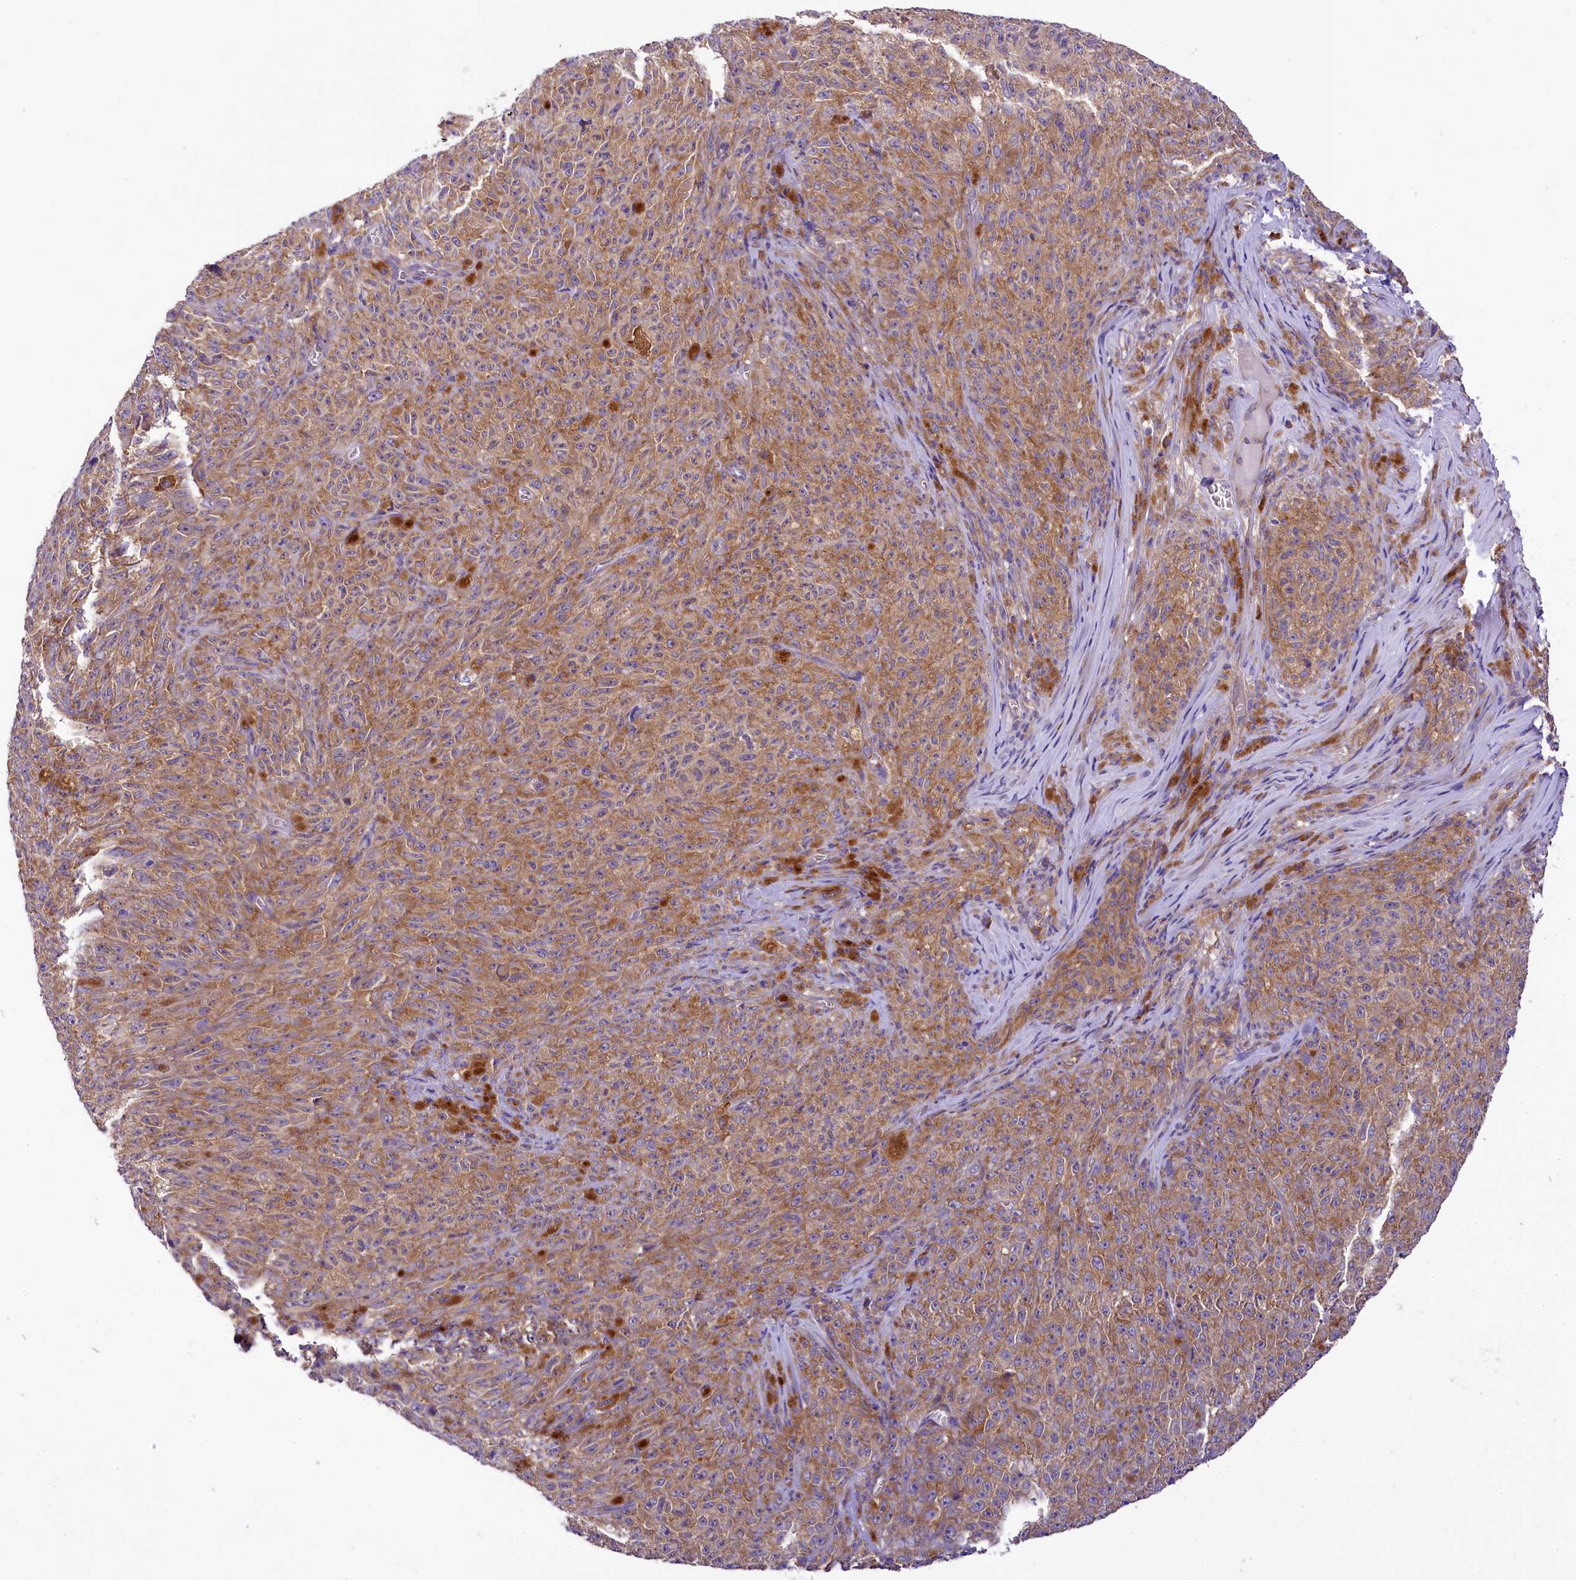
{"staining": {"intensity": "moderate", "quantity": ">75%", "location": "cytoplasmic/membranous"}, "tissue": "melanoma", "cell_type": "Tumor cells", "image_type": "cancer", "snomed": [{"axis": "morphology", "description": "Malignant melanoma, NOS"}, {"axis": "topography", "description": "Skin"}], "caption": "Brown immunohistochemical staining in melanoma shows moderate cytoplasmic/membranous positivity in approximately >75% of tumor cells. (DAB = brown stain, brightfield microscopy at high magnification).", "gene": "LARP4", "patient": {"sex": "female", "age": 82}}